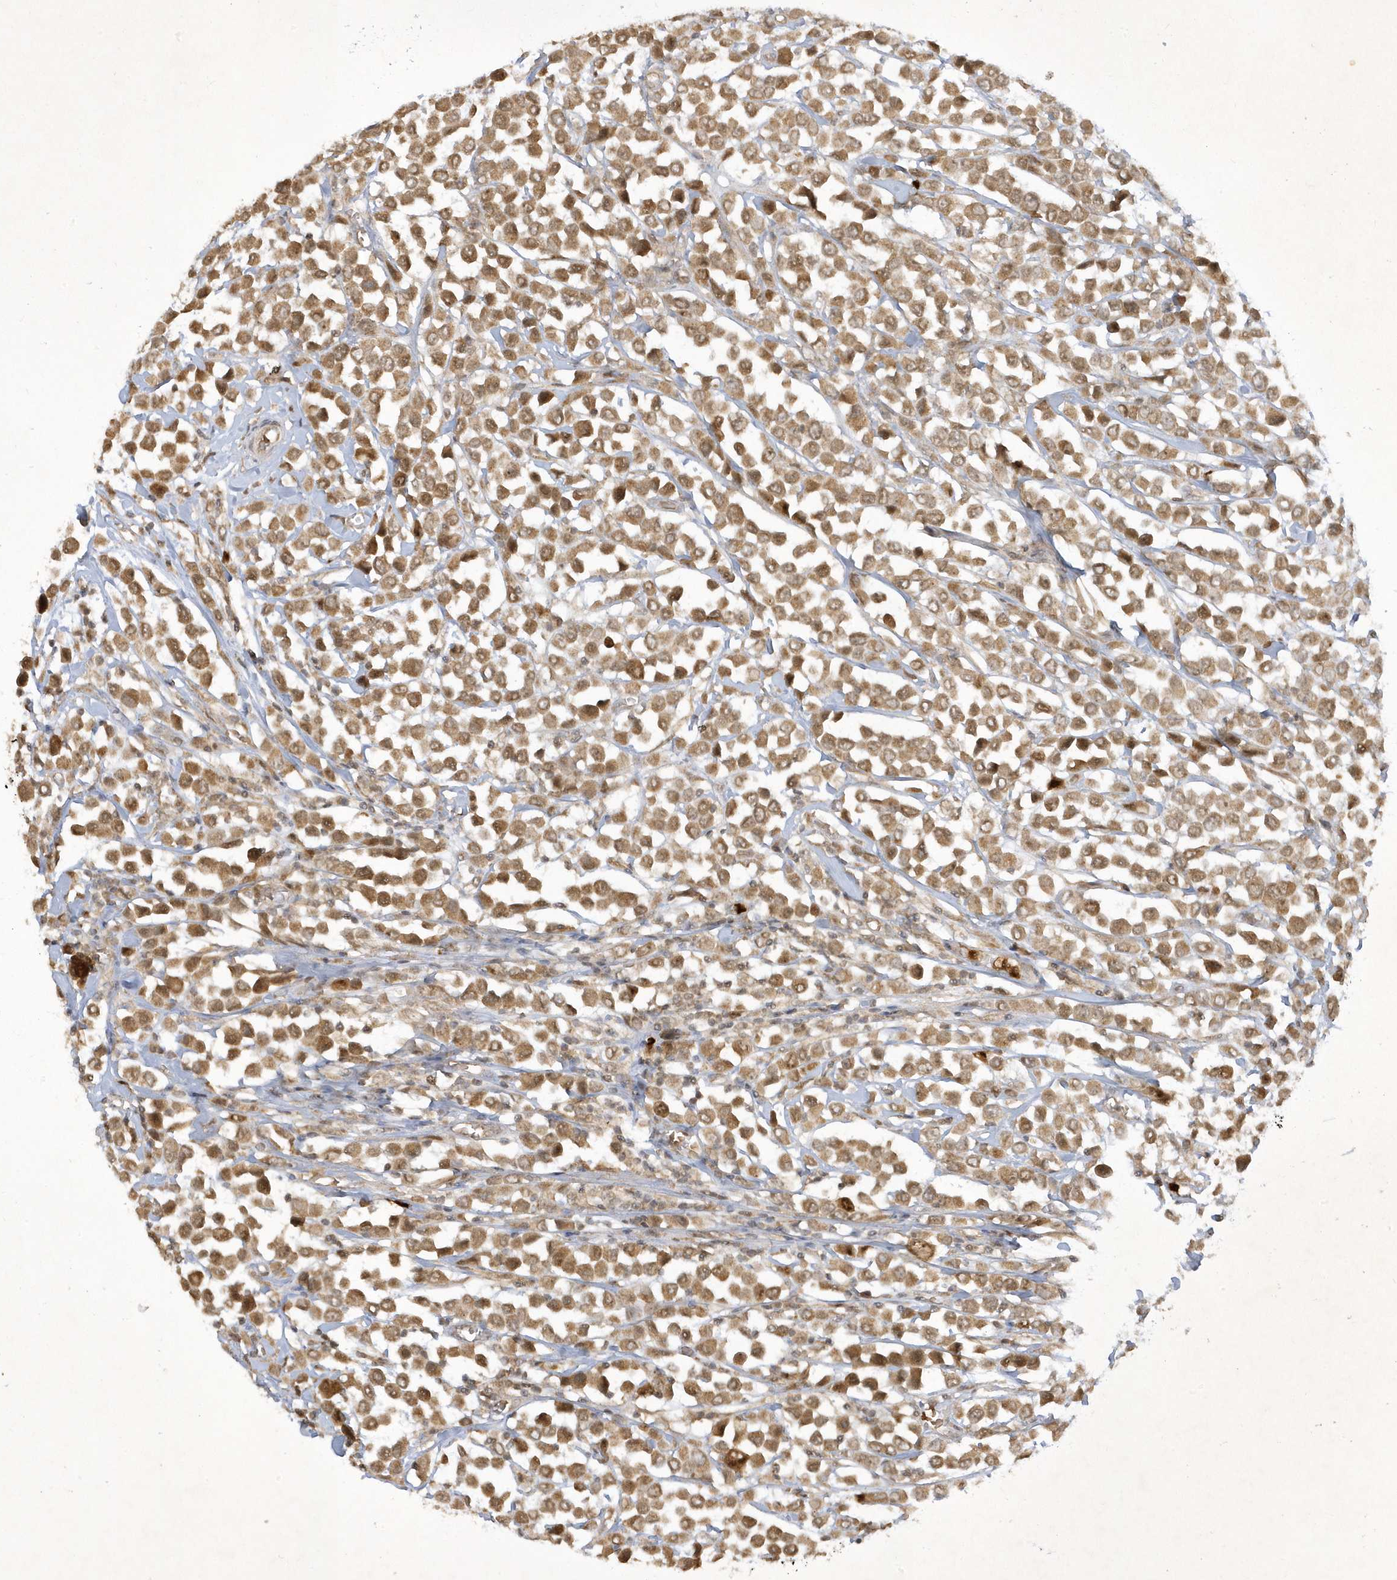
{"staining": {"intensity": "moderate", "quantity": ">75%", "location": "cytoplasmic/membranous"}, "tissue": "breast cancer", "cell_type": "Tumor cells", "image_type": "cancer", "snomed": [{"axis": "morphology", "description": "Duct carcinoma"}, {"axis": "topography", "description": "Breast"}], "caption": "Protein positivity by immunohistochemistry exhibits moderate cytoplasmic/membranous expression in about >75% of tumor cells in breast intraductal carcinoma. Immunohistochemistry stains the protein in brown and the nuclei are stained blue.", "gene": "ZNF213", "patient": {"sex": "female", "age": 61}}